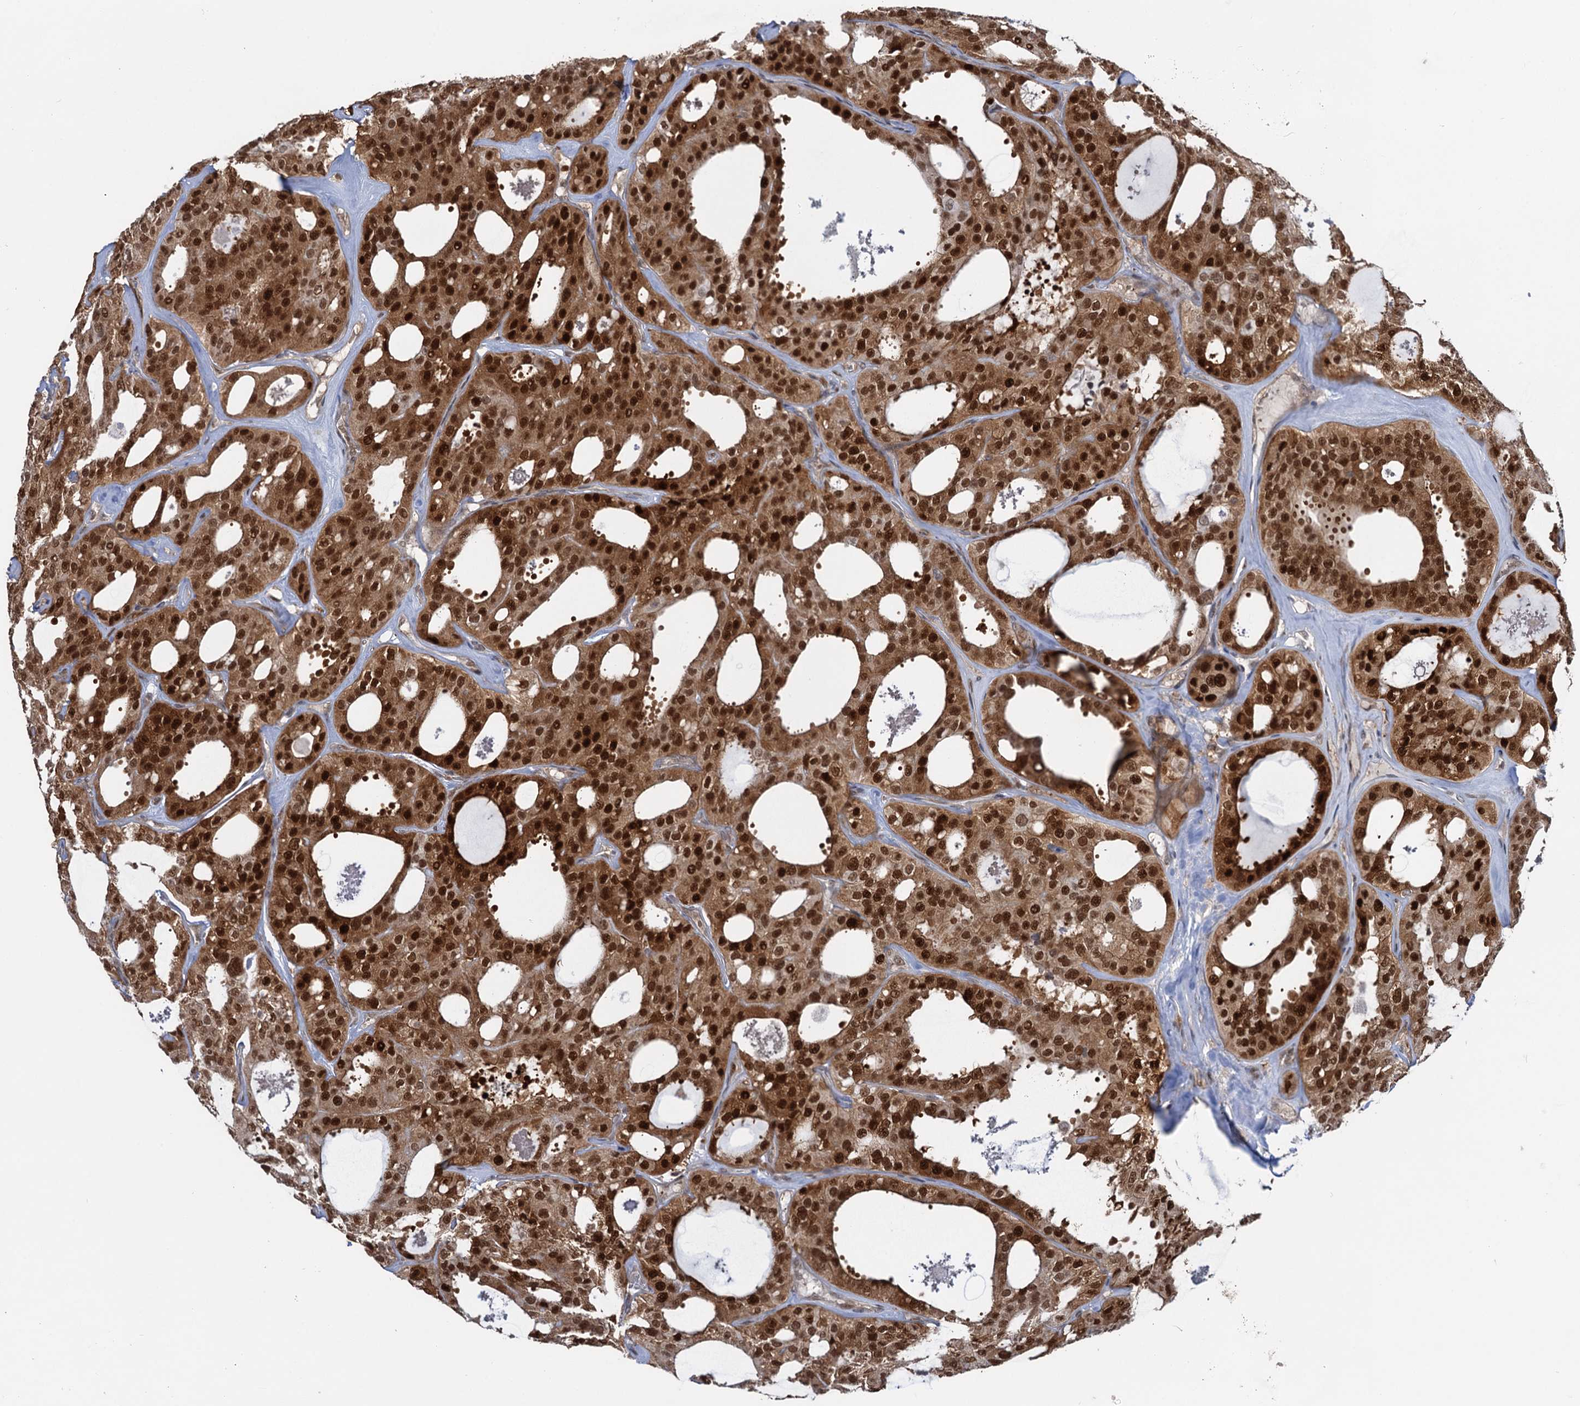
{"staining": {"intensity": "strong", "quantity": ">75%", "location": "cytoplasmic/membranous,nuclear"}, "tissue": "thyroid cancer", "cell_type": "Tumor cells", "image_type": "cancer", "snomed": [{"axis": "morphology", "description": "Follicular adenoma carcinoma, NOS"}, {"axis": "topography", "description": "Thyroid gland"}], "caption": "Thyroid cancer tissue displays strong cytoplasmic/membranous and nuclear staining in approximately >75% of tumor cells, visualized by immunohistochemistry.", "gene": "ZNF609", "patient": {"sex": "male", "age": 75}}